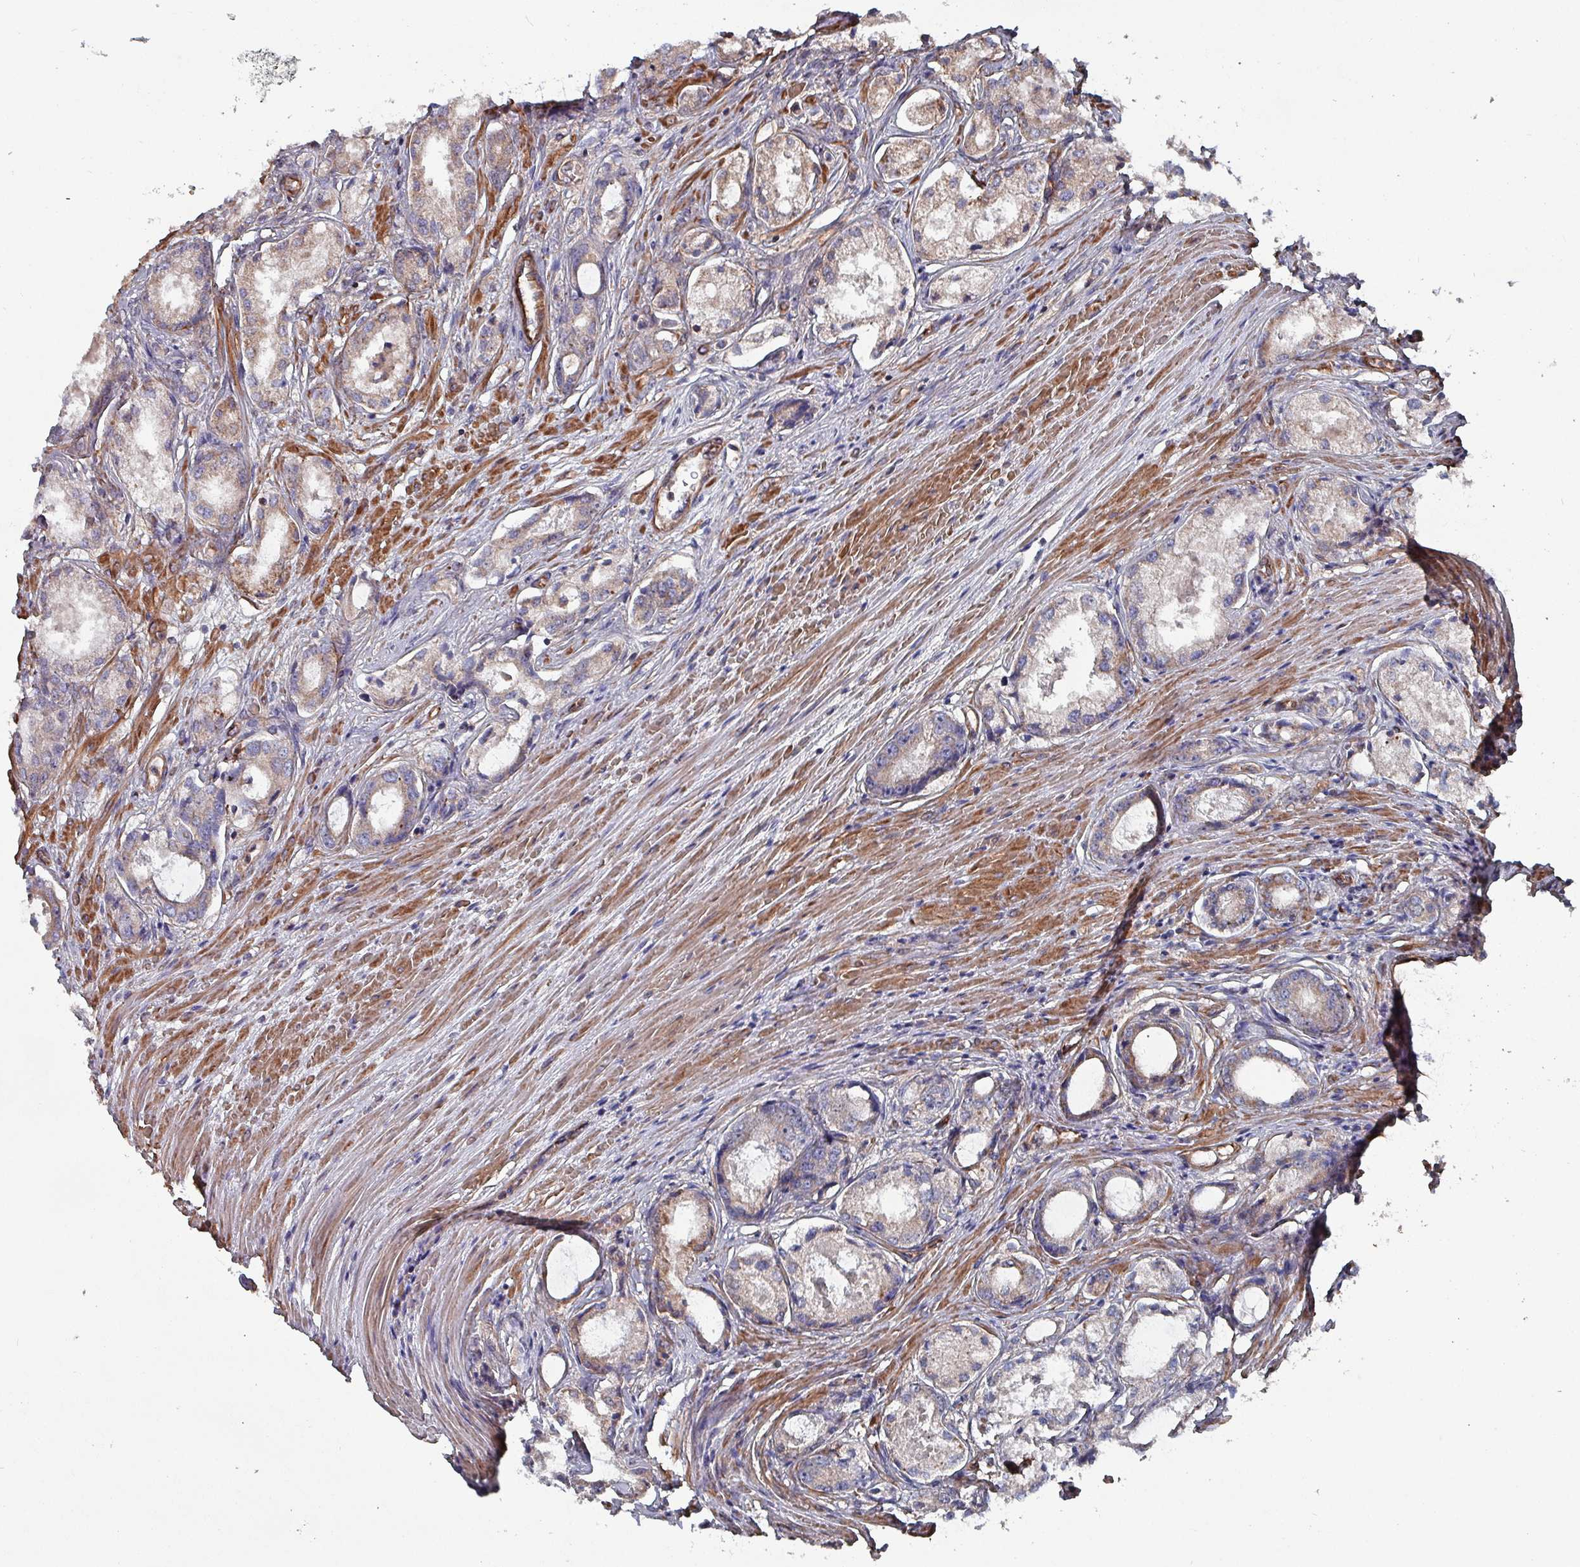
{"staining": {"intensity": "weak", "quantity": "<25%", "location": "cytoplasmic/membranous"}, "tissue": "prostate cancer", "cell_type": "Tumor cells", "image_type": "cancer", "snomed": [{"axis": "morphology", "description": "Adenocarcinoma, Low grade"}, {"axis": "topography", "description": "Prostate"}], "caption": "An IHC histopathology image of low-grade adenocarcinoma (prostate) is shown. There is no staining in tumor cells of low-grade adenocarcinoma (prostate).", "gene": "ANO10", "patient": {"sex": "male", "age": 68}}